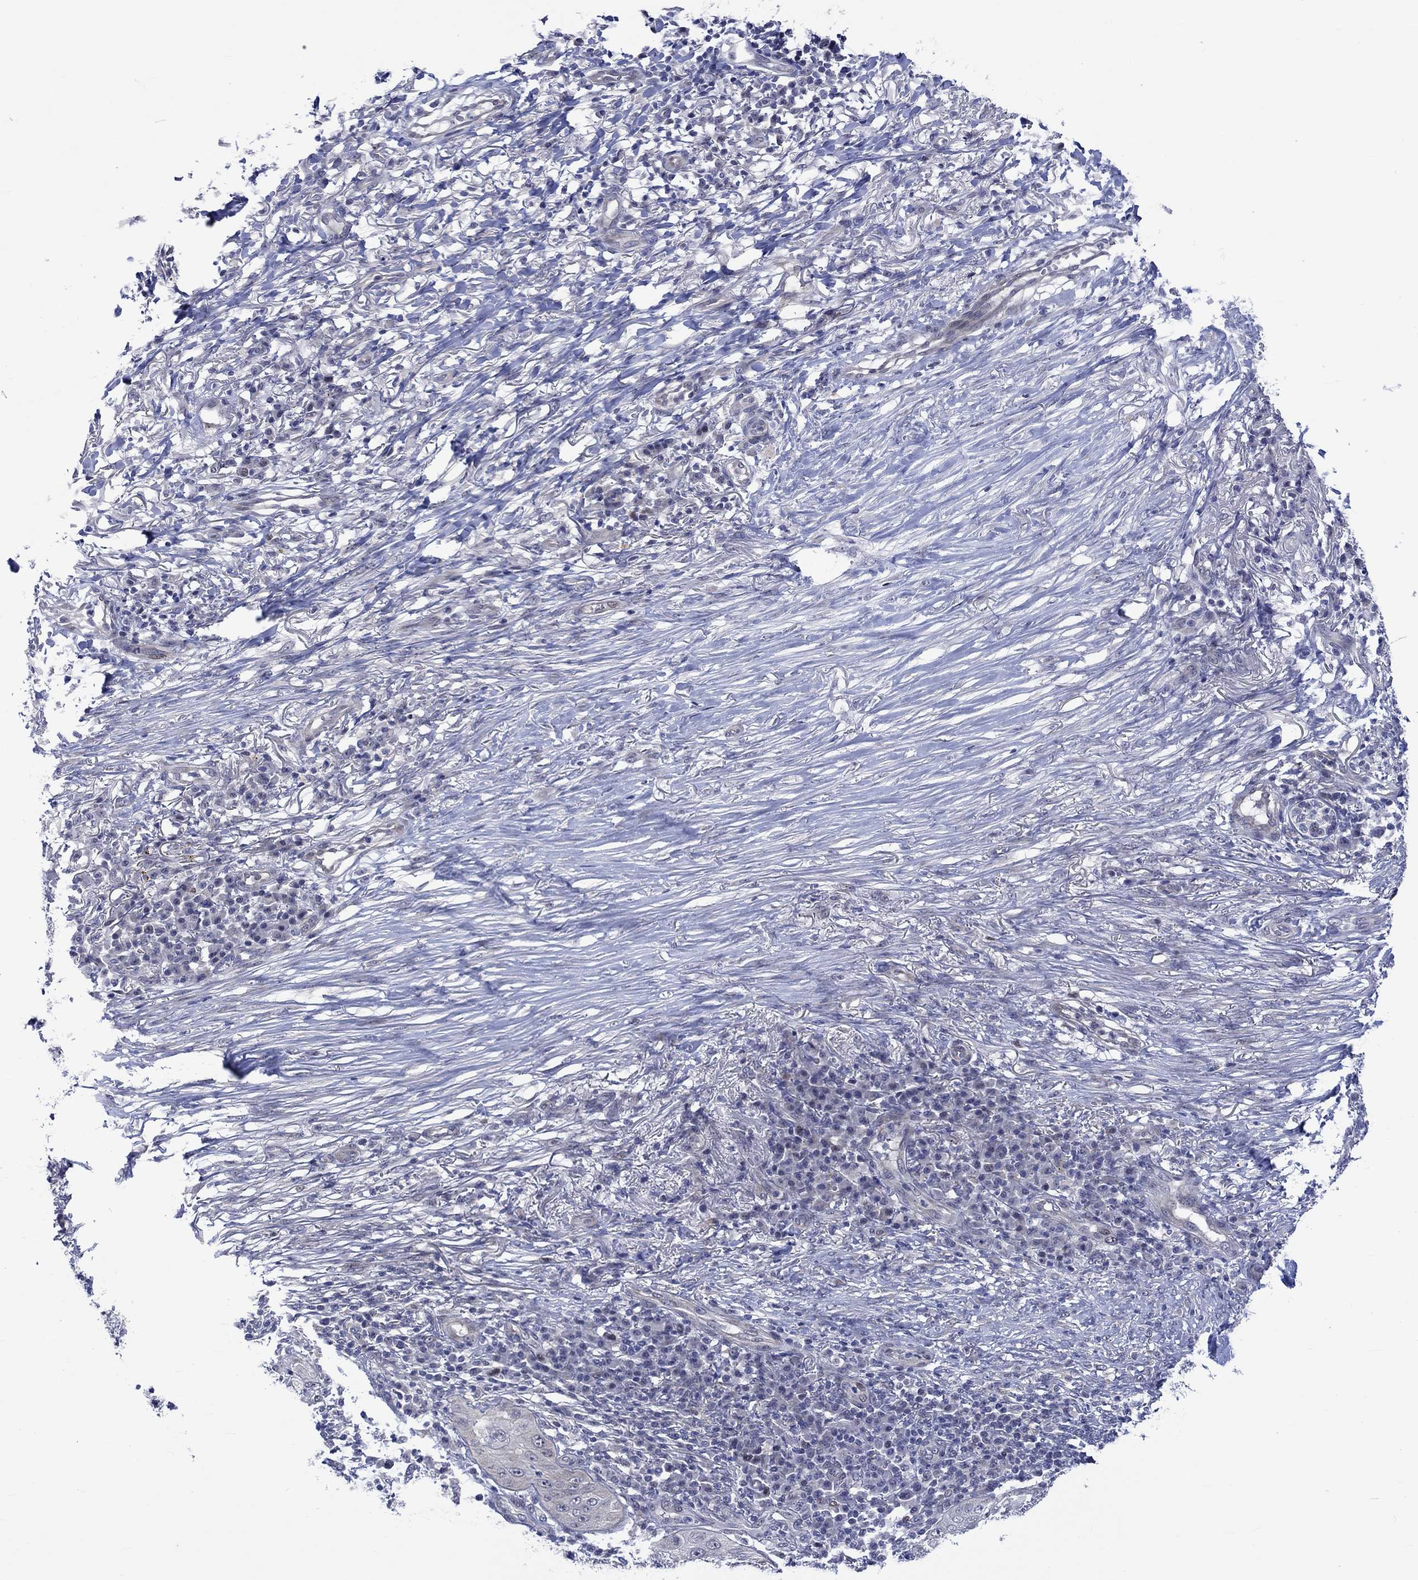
{"staining": {"intensity": "negative", "quantity": "none", "location": "none"}, "tissue": "skin cancer", "cell_type": "Tumor cells", "image_type": "cancer", "snomed": [{"axis": "morphology", "description": "Squamous cell carcinoma, NOS"}, {"axis": "topography", "description": "Skin"}], "caption": "IHC histopathology image of neoplastic tissue: human skin cancer stained with DAB displays no significant protein expression in tumor cells.", "gene": "E2F8", "patient": {"sex": "male", "age": 70}}